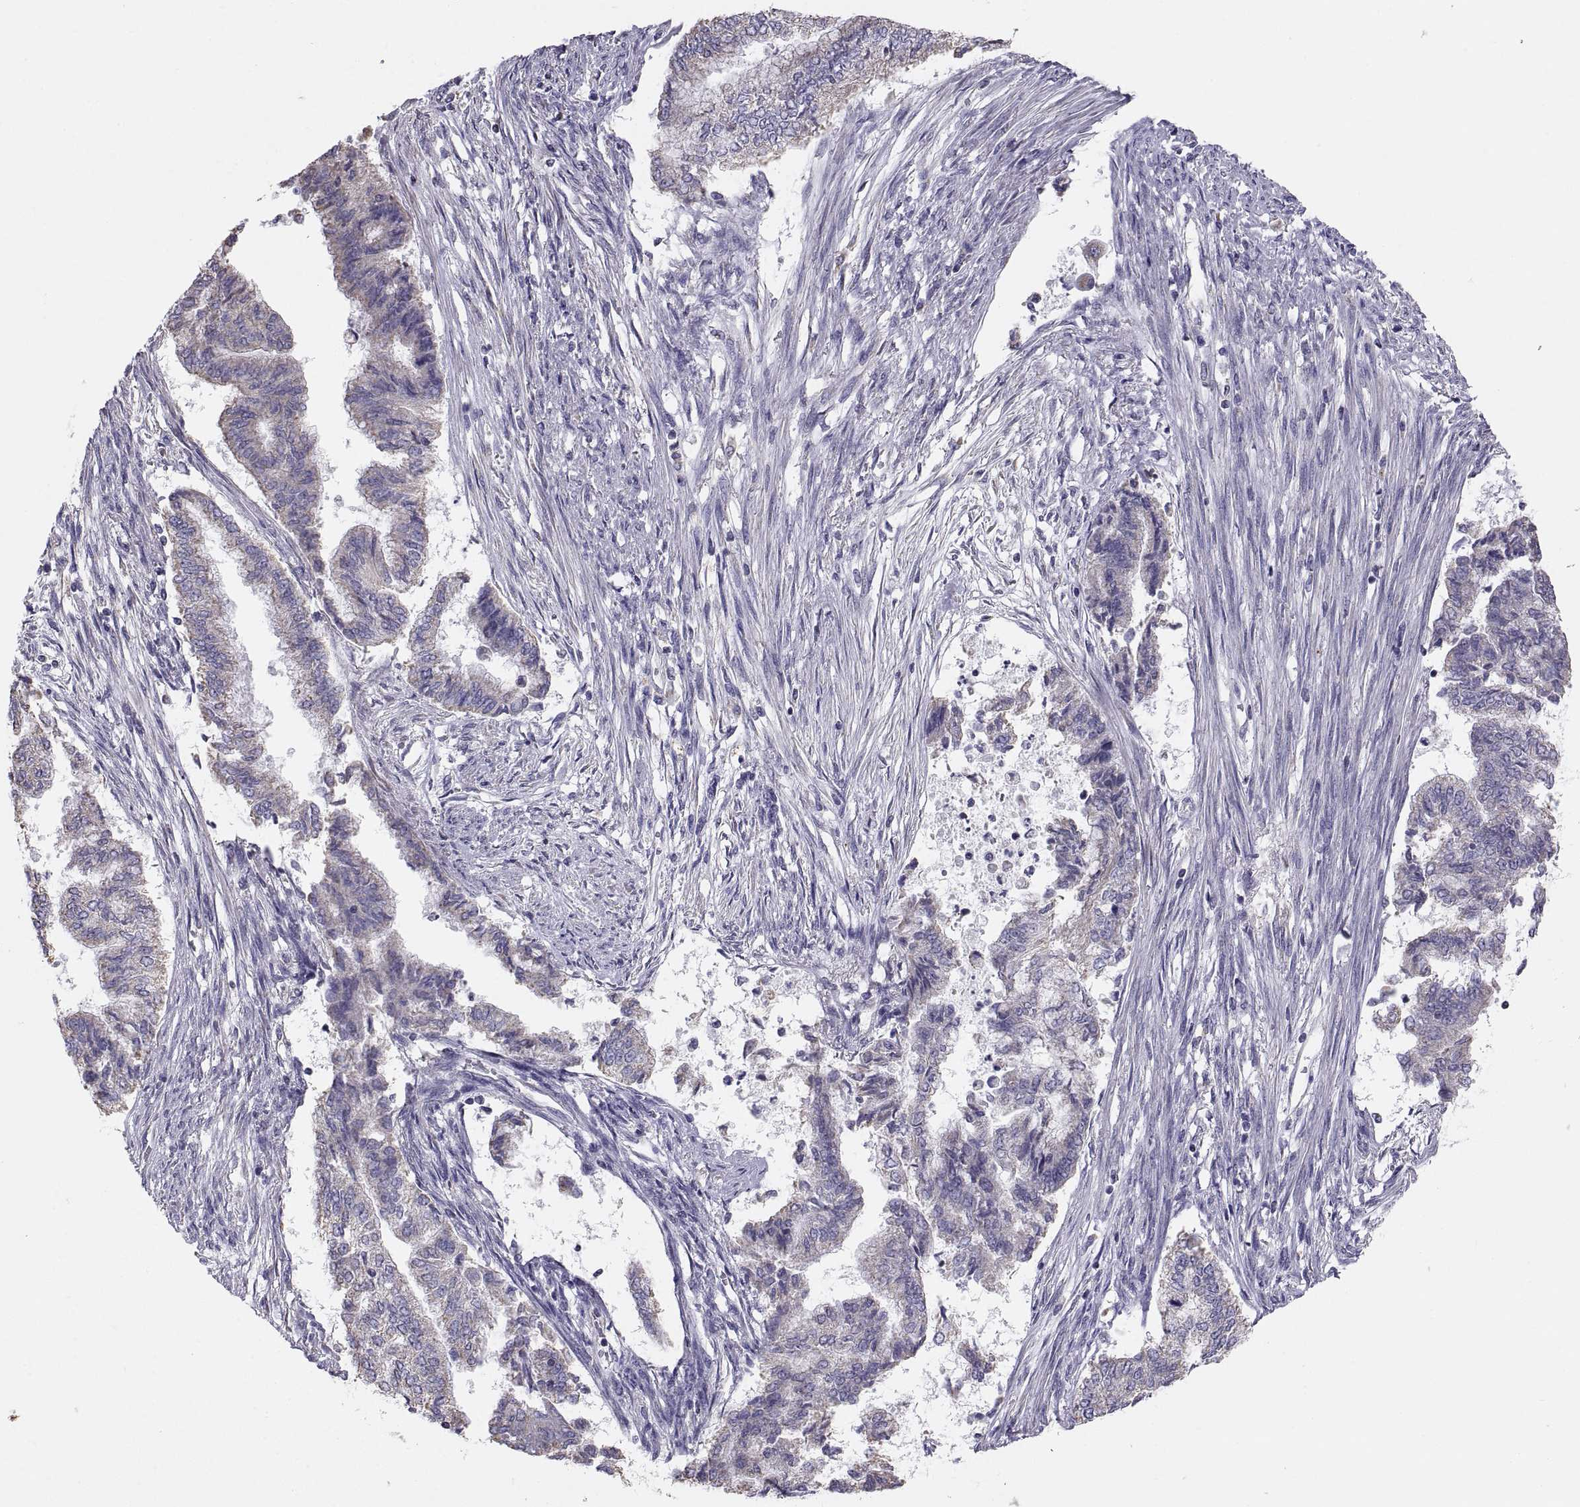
{"staining": {"intensity": "negative", "quantity": "none", "location": "none"}, "tissue": "endometrial cancer", "cell_type": "Tumor cells", "image_type": "cancer", "snomed": [{"axis": "morphology", "description": "Adenocarcinoma, NOS"}, {"axis": "topography", "description": "Endometrium"}], "caption": "A high-resolution photomicrograph shows IHC staining of endometrial adenocarcinoma, which displays no significant staining in tumor cells.", "gene": "TNNC1", "patient": {"sex": "female", "age": 65}}